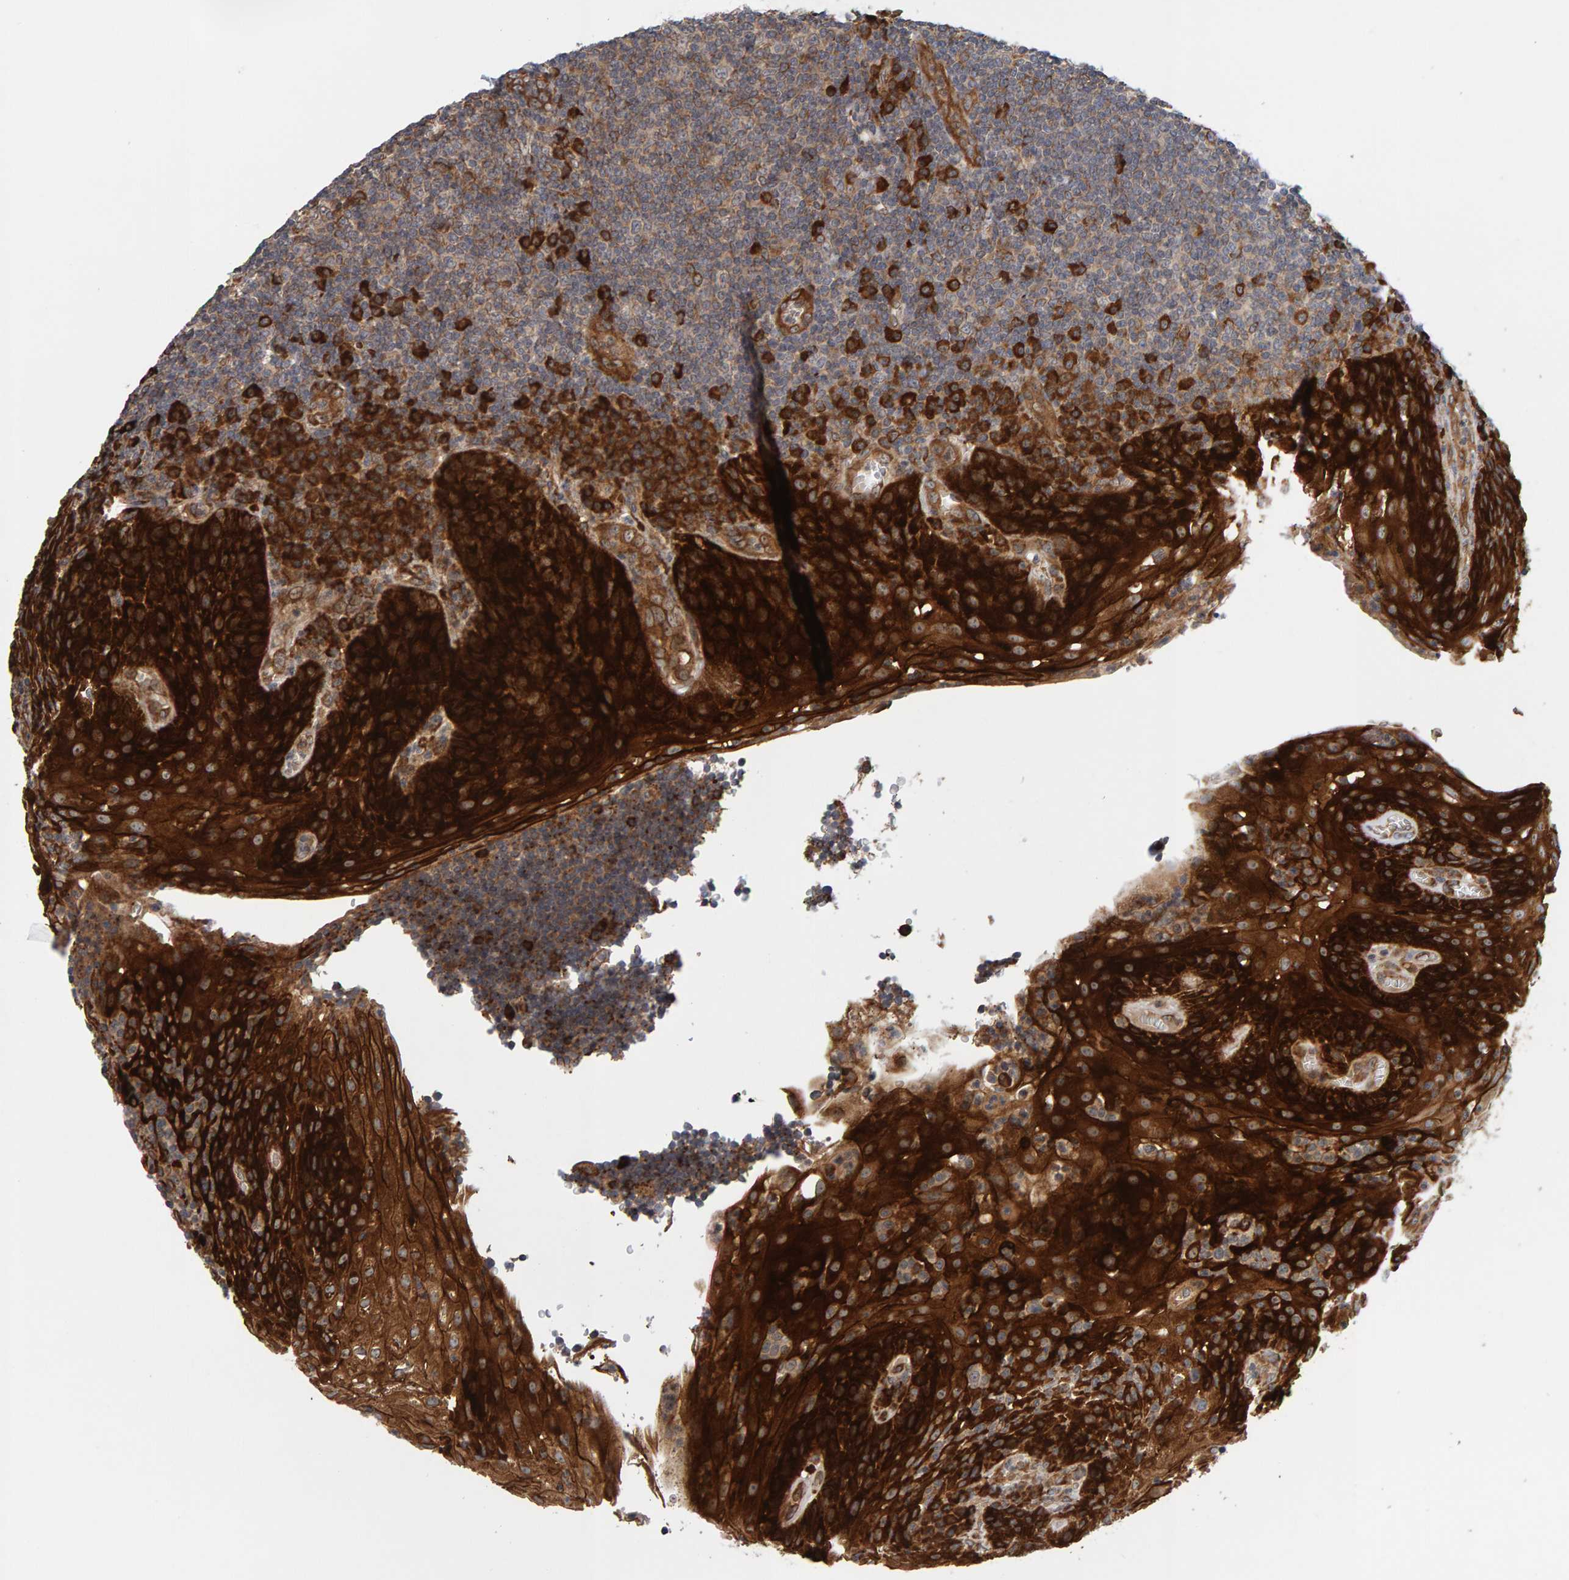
{"staining": {"intensity": "strong", "quantity": "<25%", "location": "cytoplasmic/membranous"}, "tissue": "tonsil", "cell_type": "Germinal center cells", "image_type": "normal", "snomed": [{"axis": "morphology", "description": "Normal tissue, NOS"}, {"axis": "topography", "description": "Tonsil"}], "caption": "About <25% of germinal center cells in unremarkable tonsil demonstrate strong cytoplasmic/membranous protein positivity as visualized by brown immunohistochemical staining.", "gene": "BAIAP2", "patient": {"sex": "male", "age": 37}}